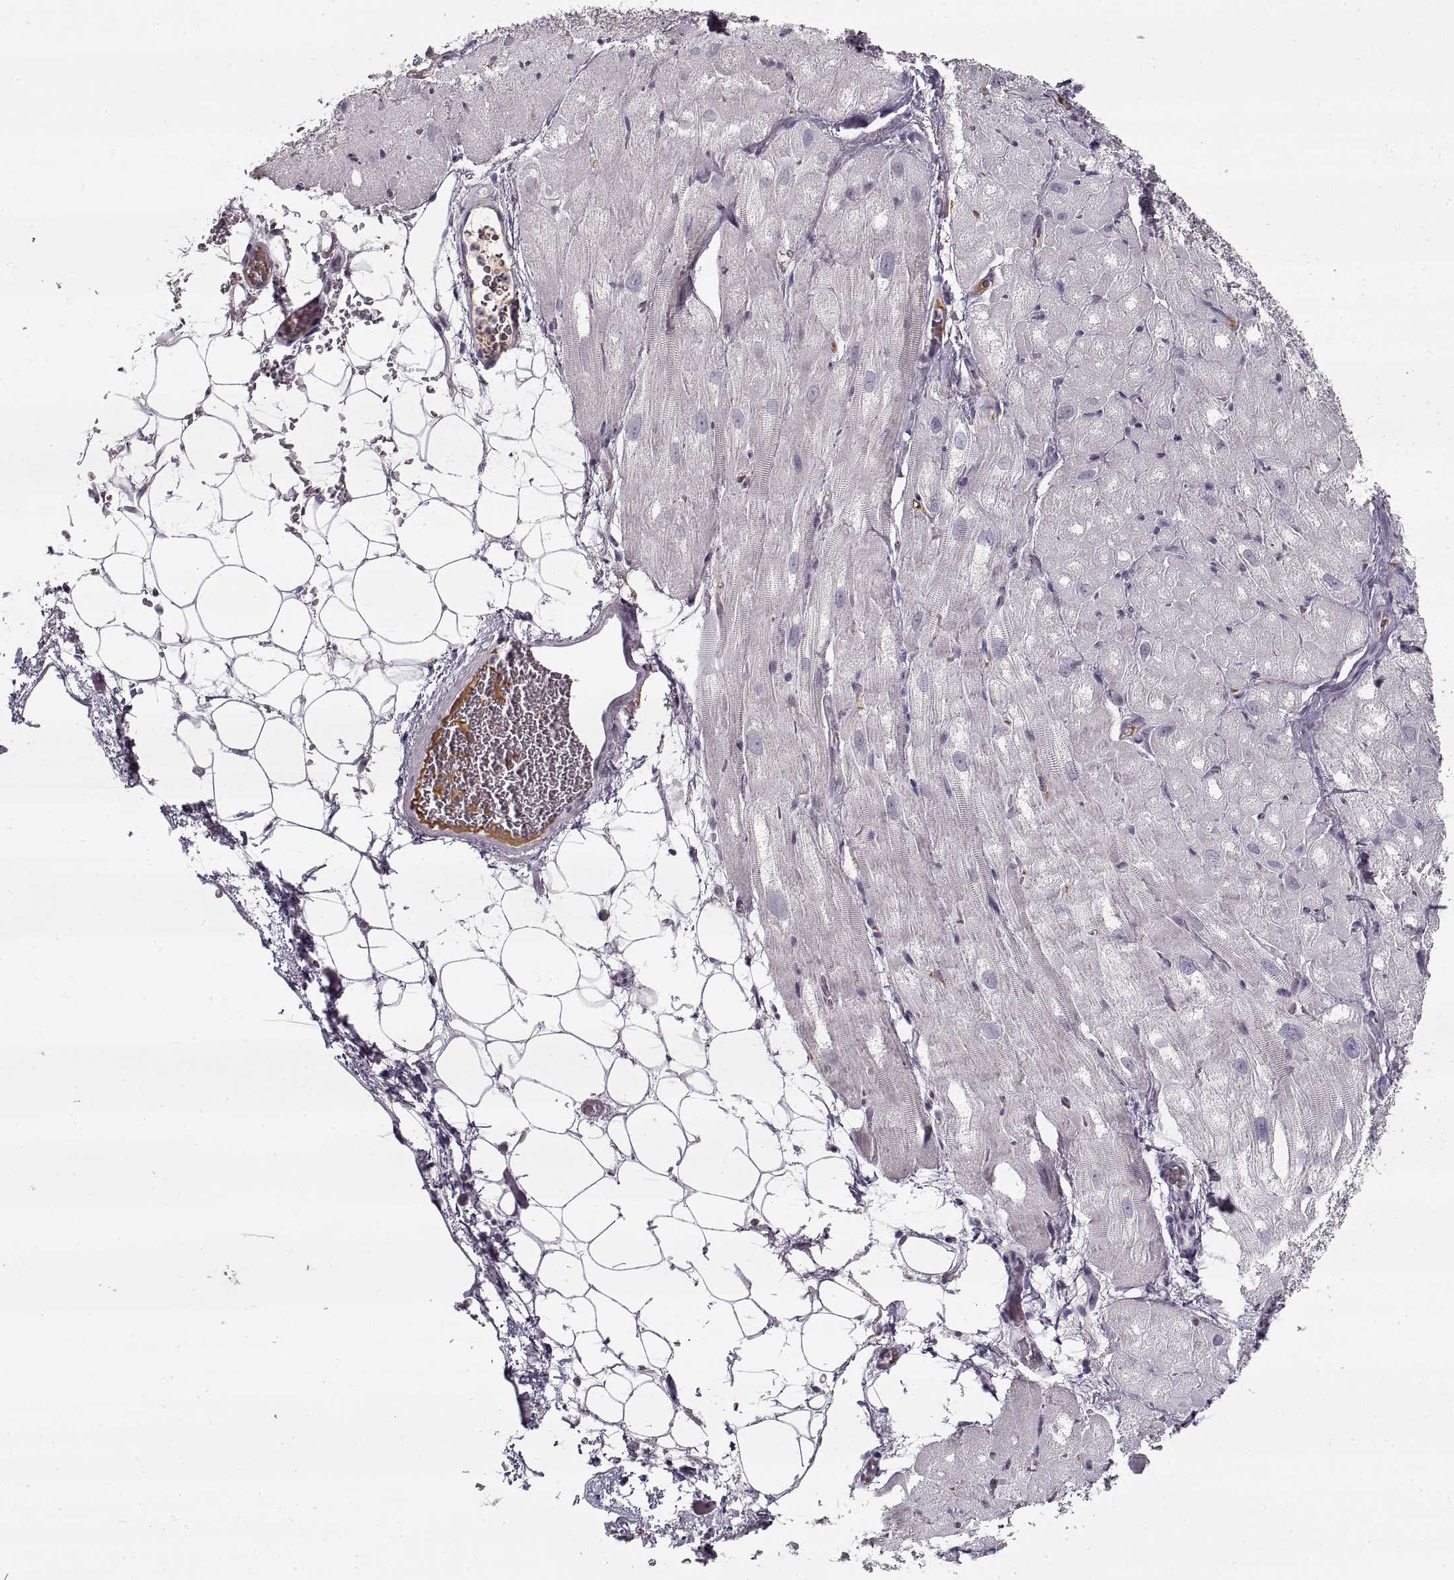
{"staining": {"intensity": "negative", "quantity": "none", "location": "none"}, "tissue": "heart muscle", "cell_type": "Cardiomyocytes", "image_type": "normal", "snomed": [{"axis": "morphology", "description": "Normal tissue, NOS"}, {"axis": "topography", "description": "Heart"}], "caption": "The immunohistochemistry (IHC) histopathology image has no significant positivity in cardiomyocytes of heart muscle.", "gene": "GAD2", "patient": {"sex": "male", "age": 61}}